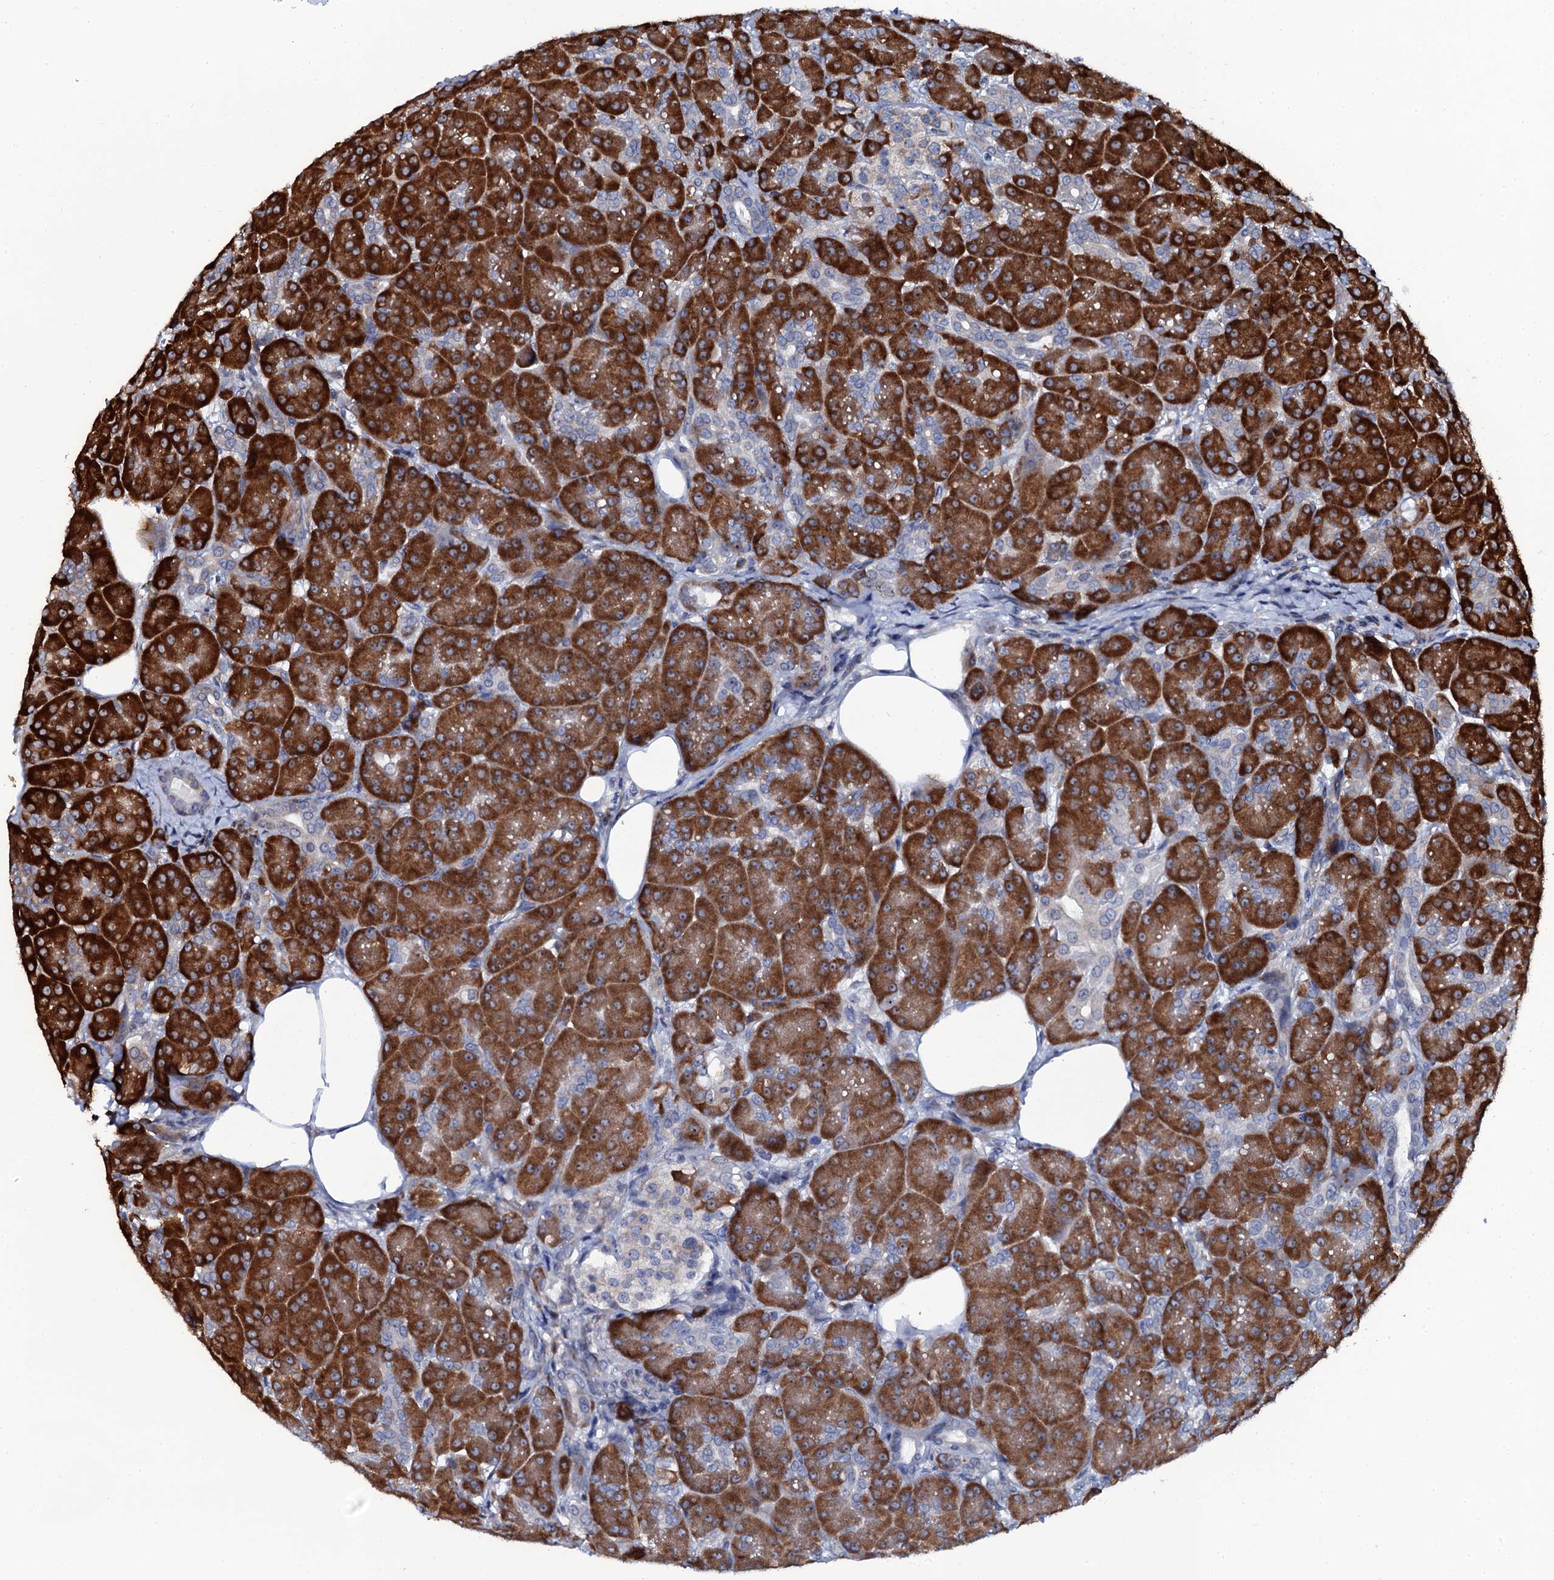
{"staining": {"intensity": "strong", "quantity": ">75%", "location": "cytoplasmic/membranous,nuclear"}, "tissue": "pancreas", "cell_type": "Exocrine glandular cells", "image_type": "normal", "snomed": [{"axis": "morphology", "description": "Normal tissue, NOS"}, {"axis": "topography", "description": "Pancreas"}], "caption": "Protein positivity by immunohistochemistry demonstrates strong cytoplasmic/membranous,nuclear positivity in approximately >75% of exocrine glandular cells in unremarkable pancreas. The protein of interest is shown in brown color, while the nuclei are stained blue.", "gene": "SPTY2D1", "patient": {"sex": "male", "age": 63}}